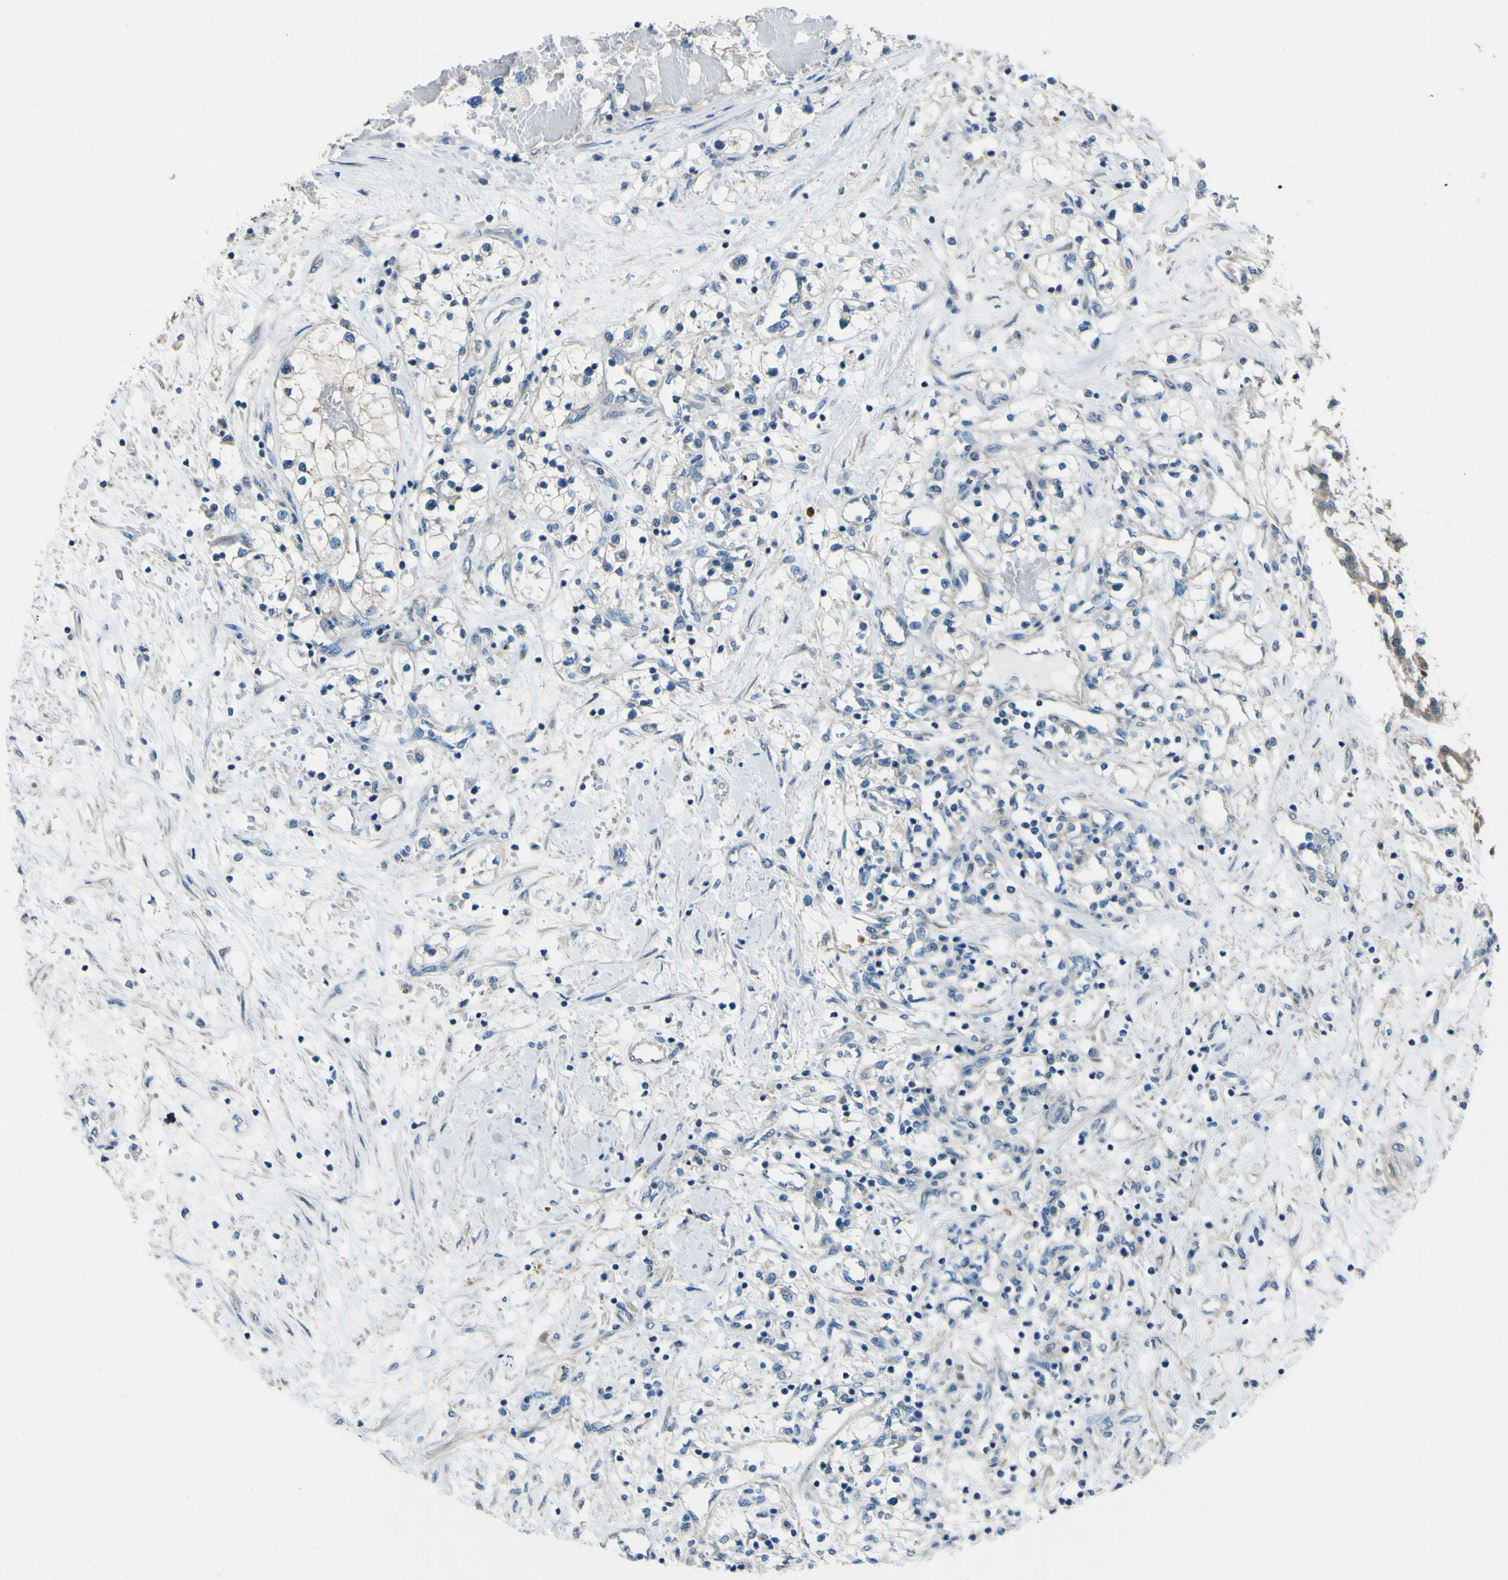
{"staining": {"intensity": "negative", "quantity": "none", "location": "none"}, "tissue": "renal cancer", "cell_type": "Tumor cells", "image_type": "cancer", "snomed": [{"axis": "morphology", "description": "Adenocarcinoma, NOS"}, {"axis": "topography", "description": "Kidney"}], "caption": "Micrograph shows no protein expression in tumor cells of renal cancer tissue. (IHC, brightfield microscopy, high magnification).", "gene": "NAALADL2", "patient": {"sex": "male", "age": 68}}